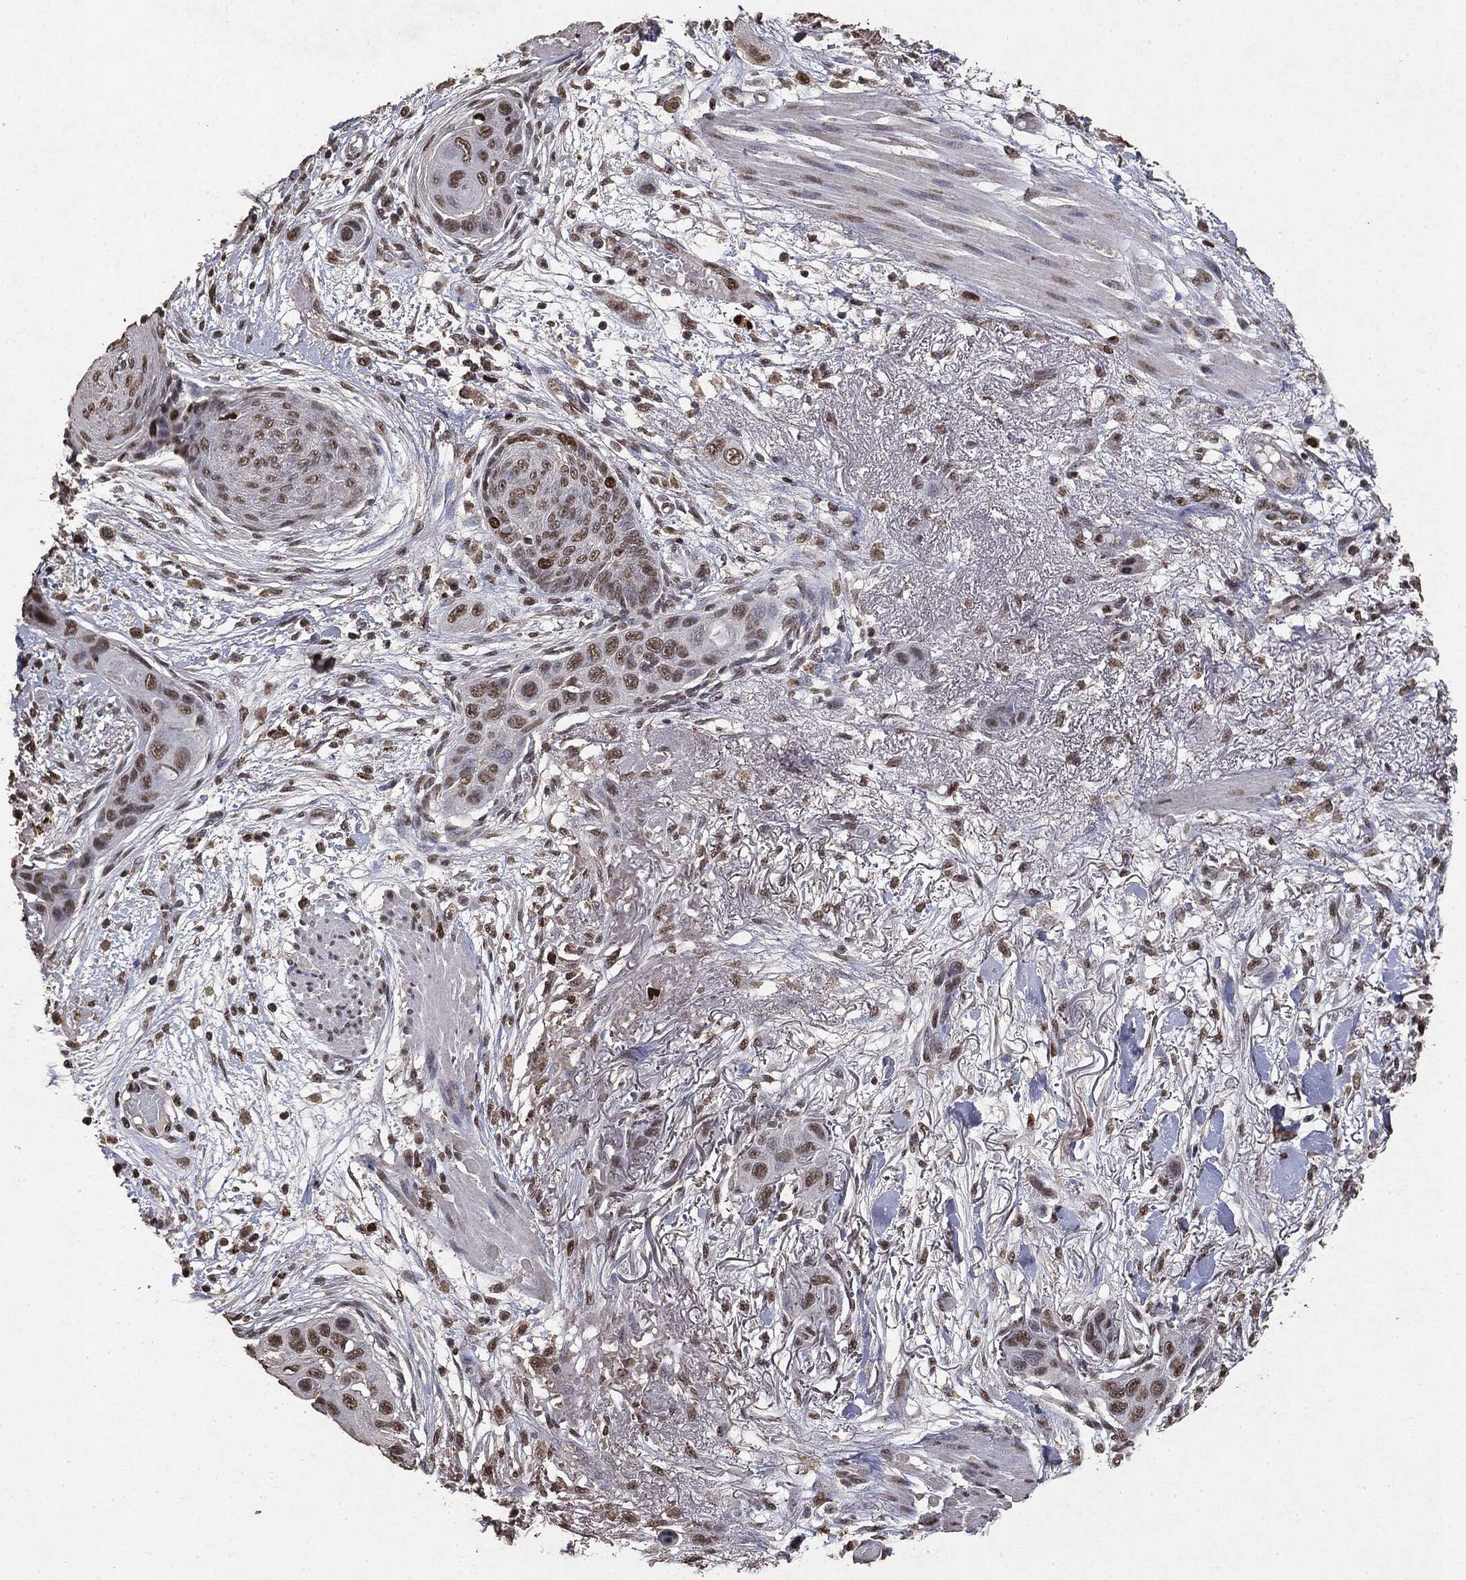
{"staining": {"intensity": "weak", "quantity": "25%-75%", "location": "nuclear"}, "tissue": "skin cancer", "cell_type": "Tumor cells", "image_type": "cancer", "snomed": [{"axis": "morphology", "description": "Squamous cell carcinoma, NOS"}, {"axis": "topography", "description": "Skin"}], "caption": "Skin cancer (squamous cell carcinoma) tissue demonstrates weak nuclear positivity in about 25%-75% of tumor cells", "gene": "RAD18", "patient": {"sex": "male", "age": 79}}